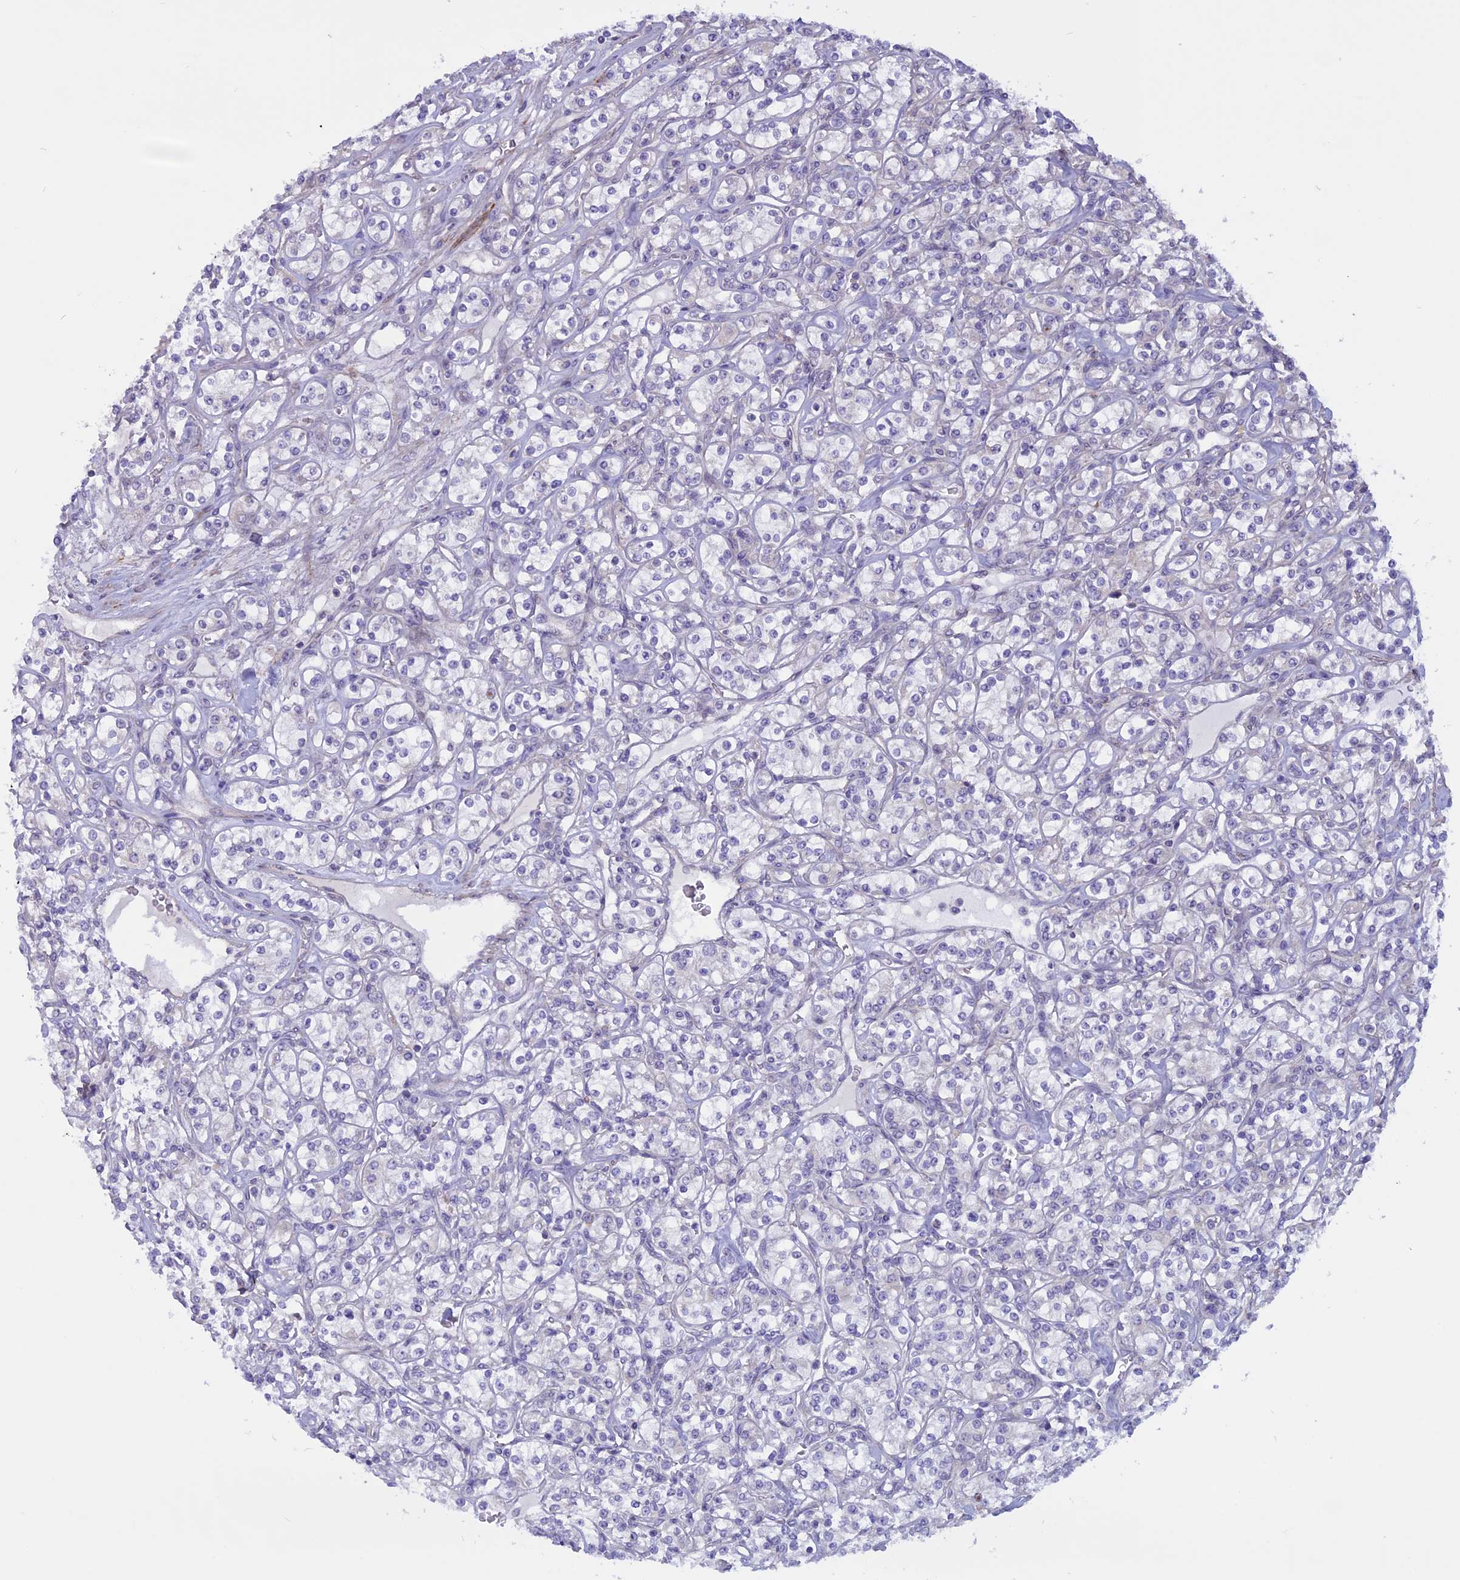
{"staining": {"intensity": "negative", "quantity": "none", "location": "none"}, "tissue": "renal cancer", "cell_type": "Tumor cells", "image_type": "cancer", "snomed": [{"axis": "morphology", "description": "Adenocarcinoma, NOS"}, {"axis": "topography", "description": "Kidney"}], "caption": "This is a micrograph of immunohistochemistry staining of adenocarcinoma (renal), which shows no positivity in tumor cells.", "gene": "SPHKAP", "patient": {"sex": "male", "age": 77}}